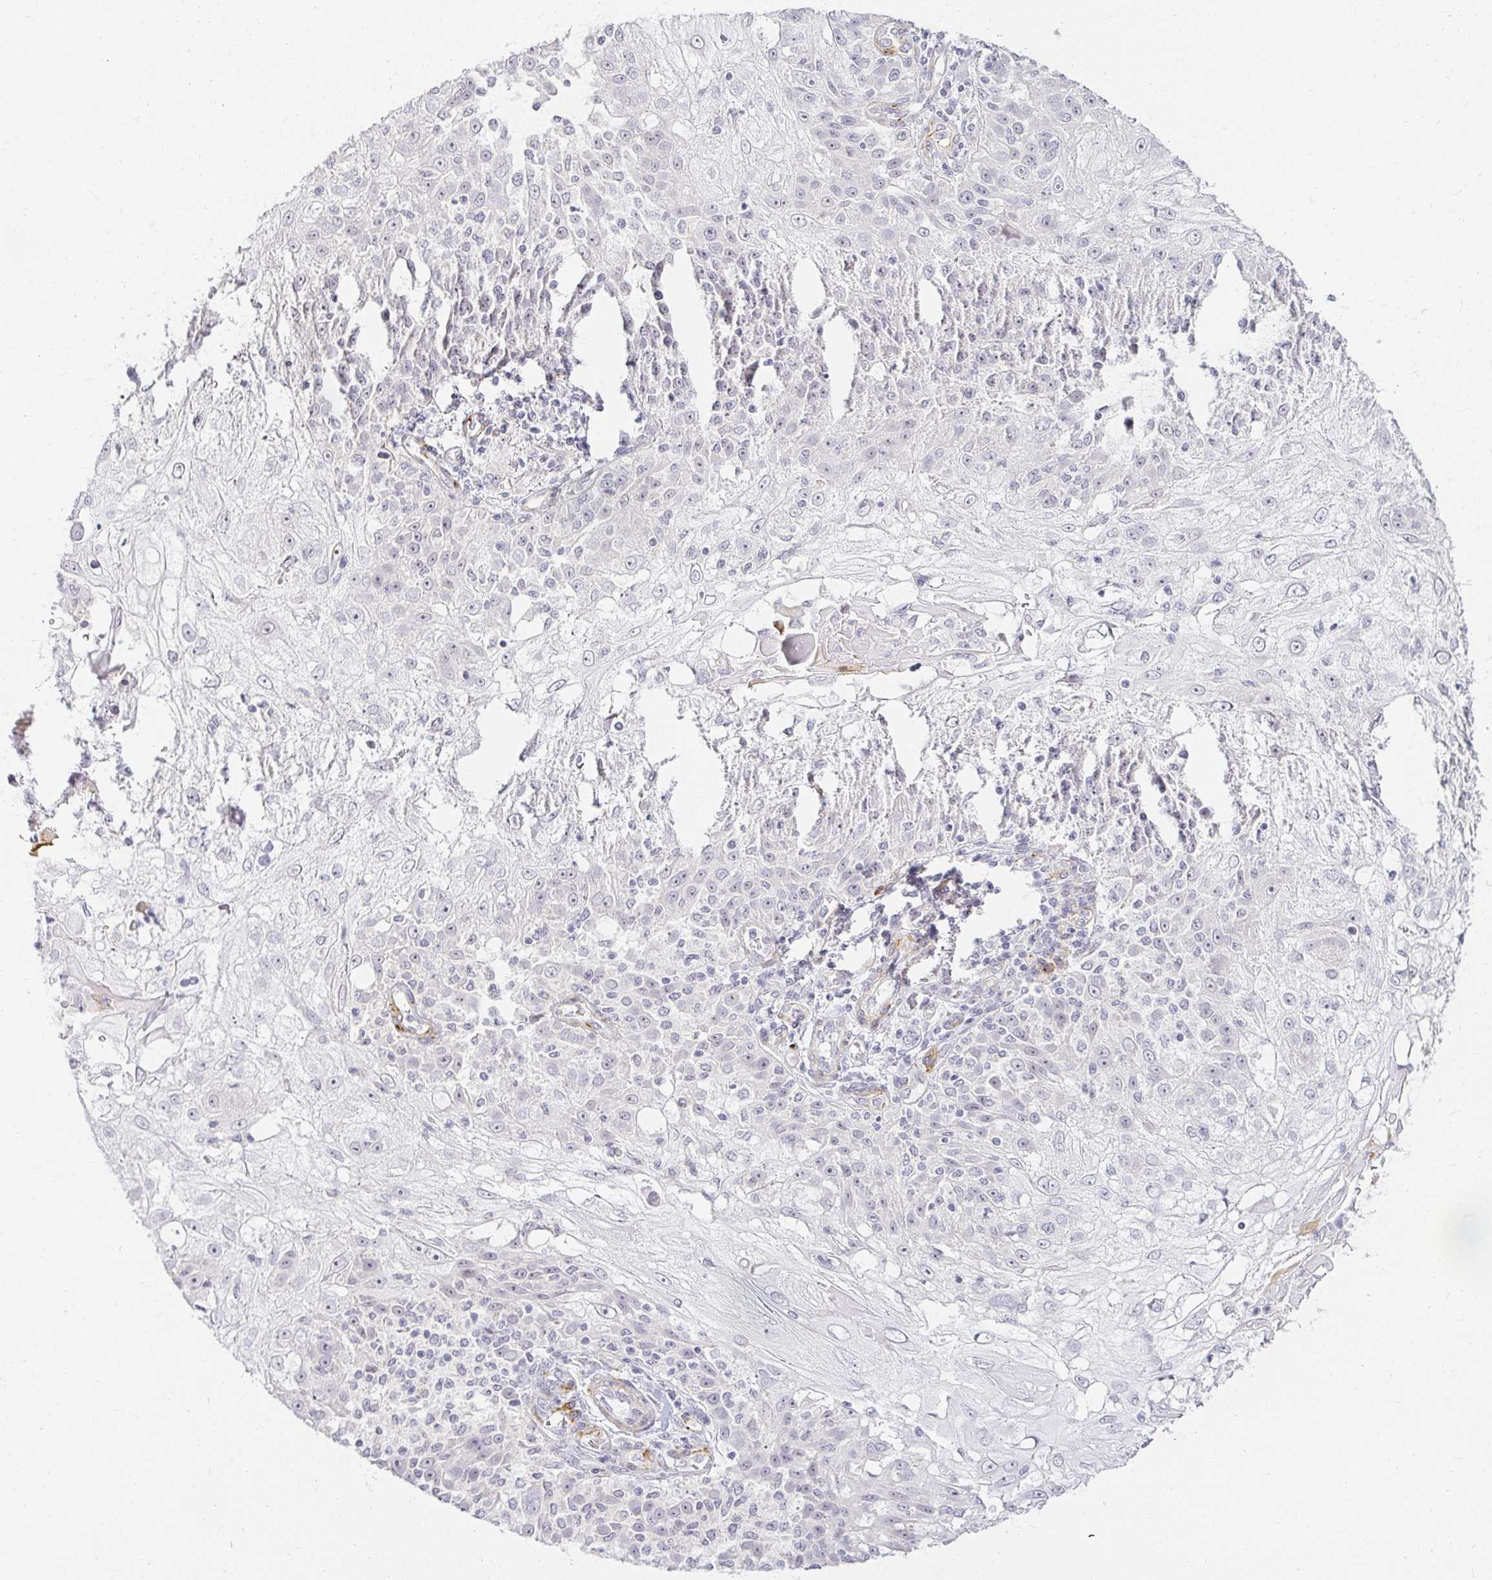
{"staining": {"intensity": "negative", "quantity": "none", "location": "none"}, "tissue": "skin cancer", "cell_type": "Tumor cells", "image_type": "cancer", "snomed": [{"axis": "morphology", "description": "Normal tissue, NOS"}, {"axis": "morphology", "description": "Squamous cell carcinoma, NOS"}, {"axis": "topography", "description": "Skin"}], "caption": "An immunohistochemistry (IHC) histopathology image of skin cancer (squamous cell carcinoma) is shown. There is no staining in tumor cells of skin cancer (squamous cell carcinoma). (DAB (3,3'-diaminobenzidine) immunohistochemistry (IHC) visualized using brightfield microscopy, high magnification).", "gene": "ACAN", "patient": {"sex": "female", "age": 83}}